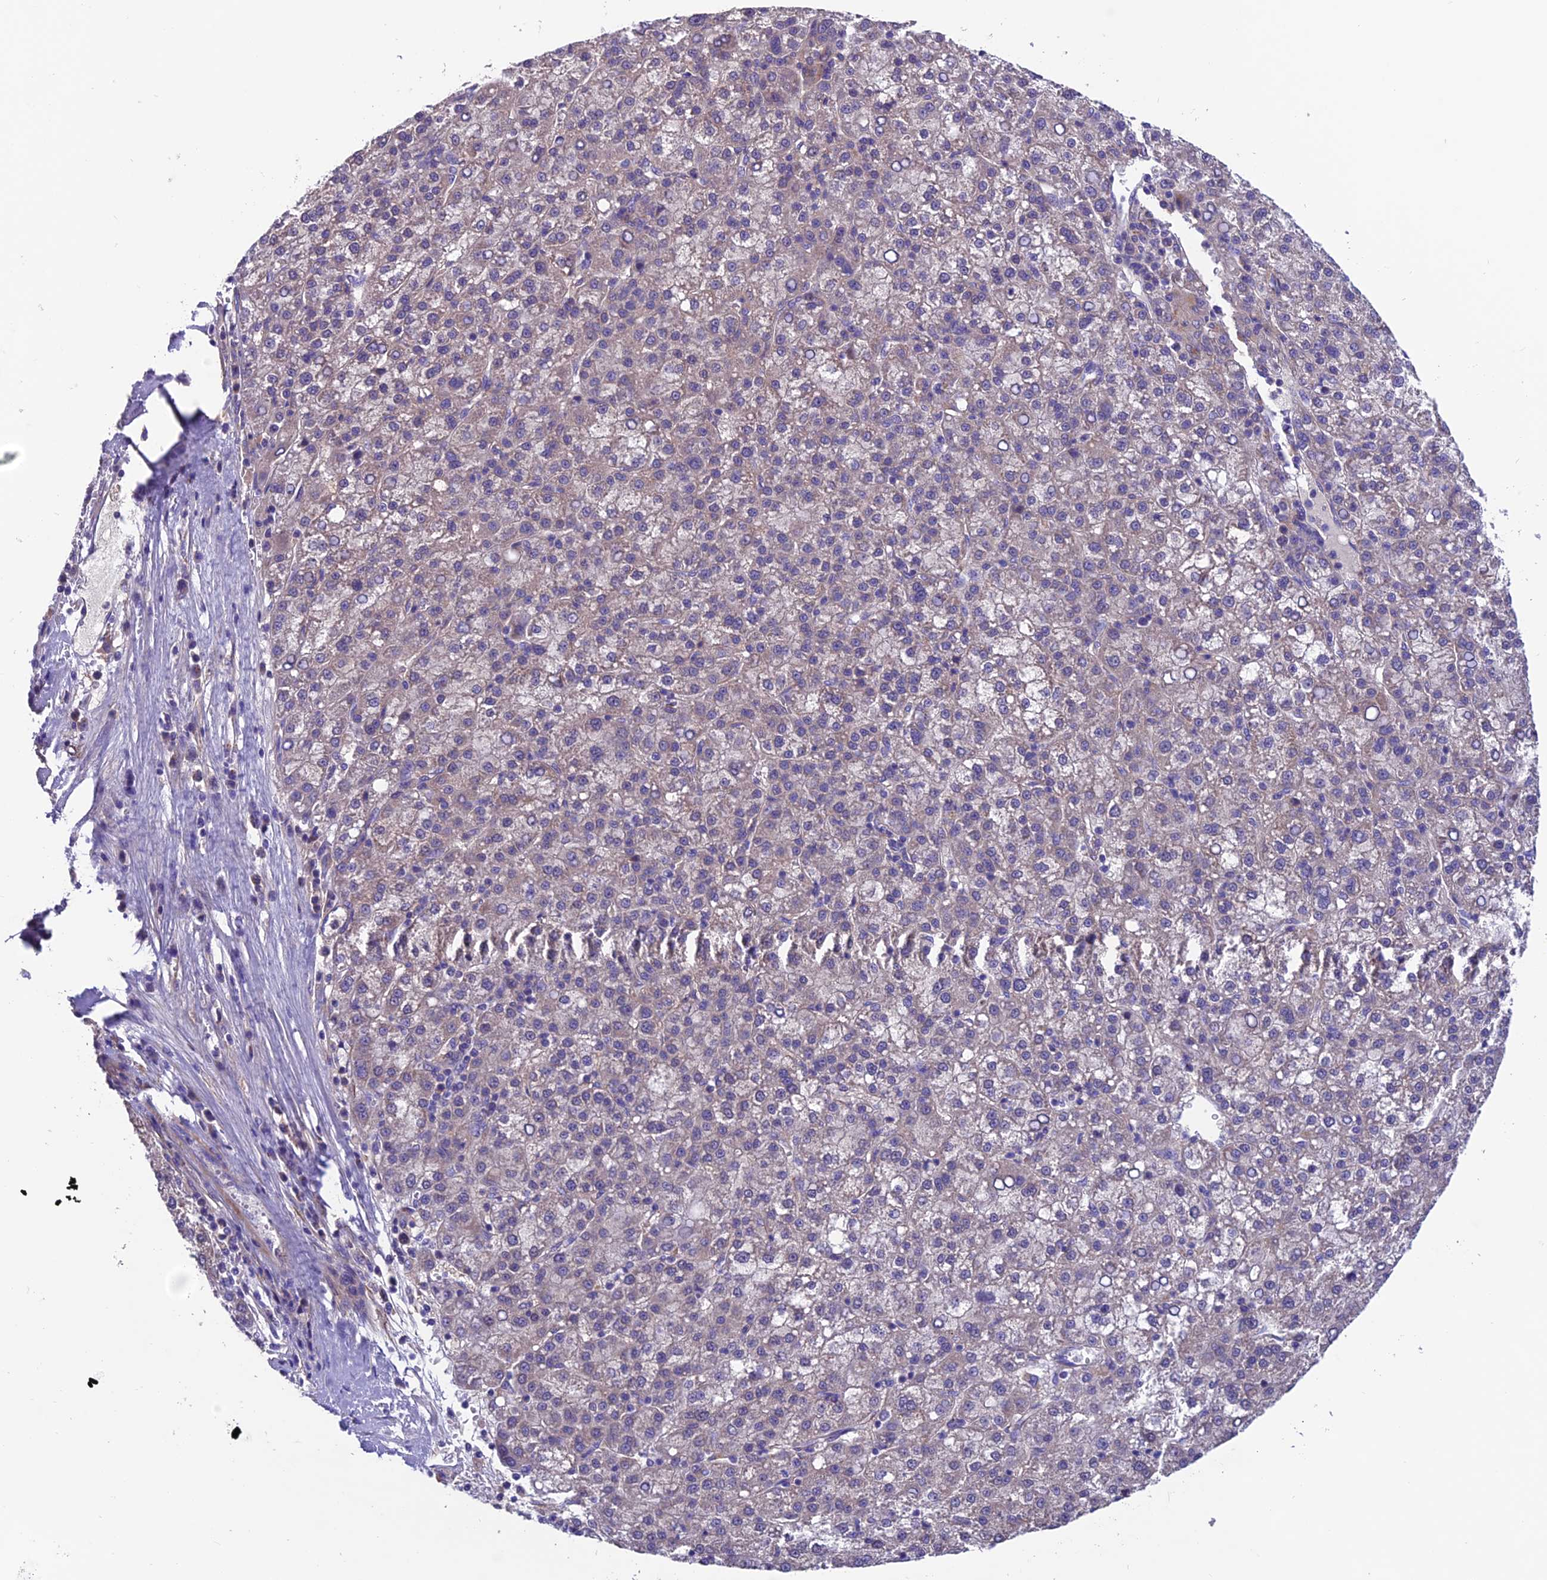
{"staining": {"intensity": "negative", "quantity": "none", "location": "none"}, "tissue": "liver cancer", "cell_type": "Tumor cells", "image_type": "cancer", "snomed": [{"axis": "morphology", "description": "Carcinoma, Hepatocellular, NOS"}, {"axis": "topography", "description": "Liver"}], "caption": "Tumor cells are negative for protein expression in human liver cancer (hepatocellular carcinoma). (Immunohistochemistry (ihc), brightfield microscopy, high magnification).", "gene": "VPS16", "patient": {"sex": "female", "age": 58}}